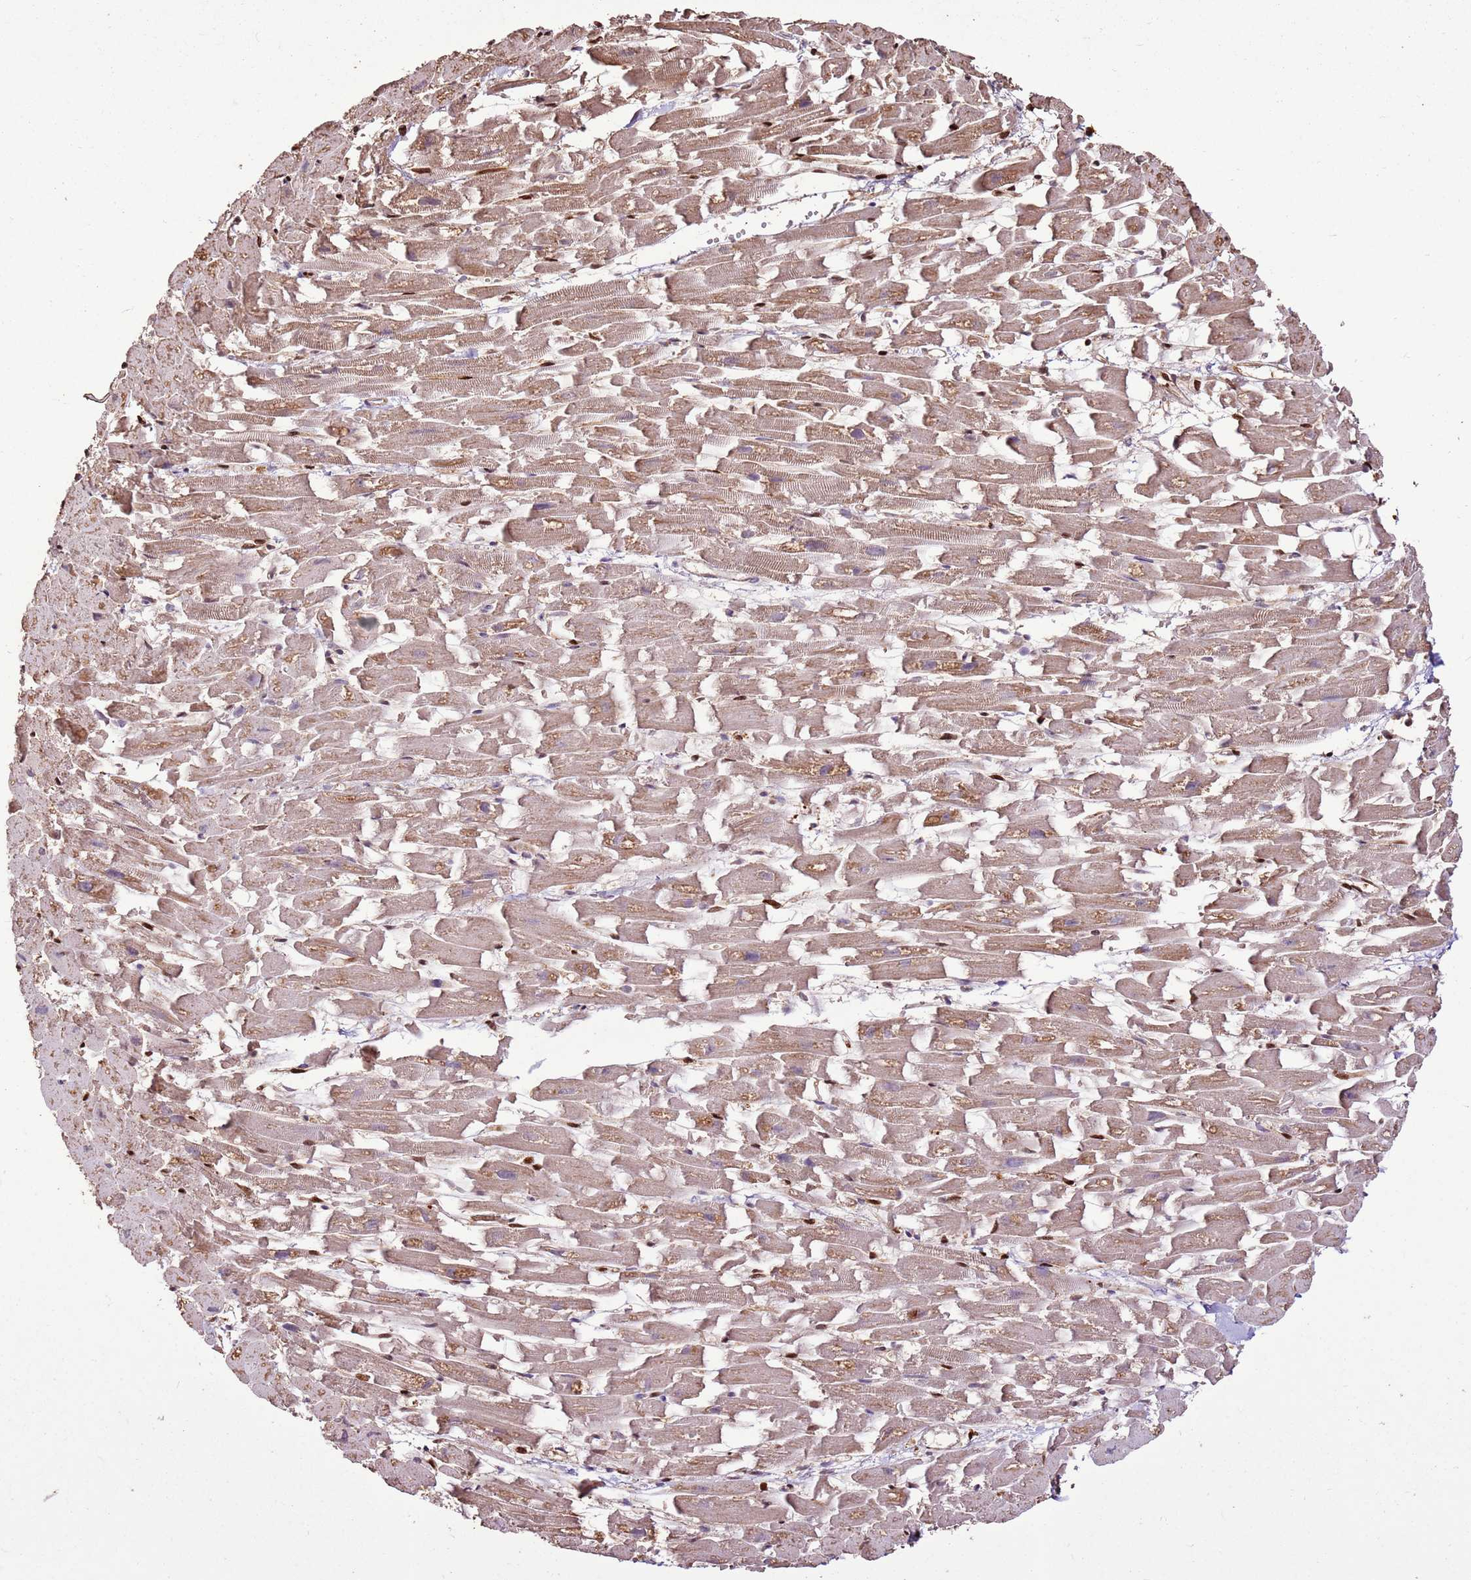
{"staining": {"intensity": "strong", "quantity": ">75%", "location": "cytoplasmic/membranous,nuclear"}, "tissue": "heart muscle", "cell_type": "Cardiomyocytes", "image_type": "normal", "snomed": [{"axis": "morphology", "description": "Normal tissue, NOS"}, {"axis": "topography", "description": "Heart"}], "caption": "Heart muscle stained with DAB immunohistochemistry (IHC) demonstrates high levels of strong cytoplasmic/membranous,nuclear staining in about >75% of cardiomyocytes. (DAB = brown stain, brightfield microscopy at high magnification).", "gene": "HNRNPAB", "patient": {"sex": "female", "age": 64}}